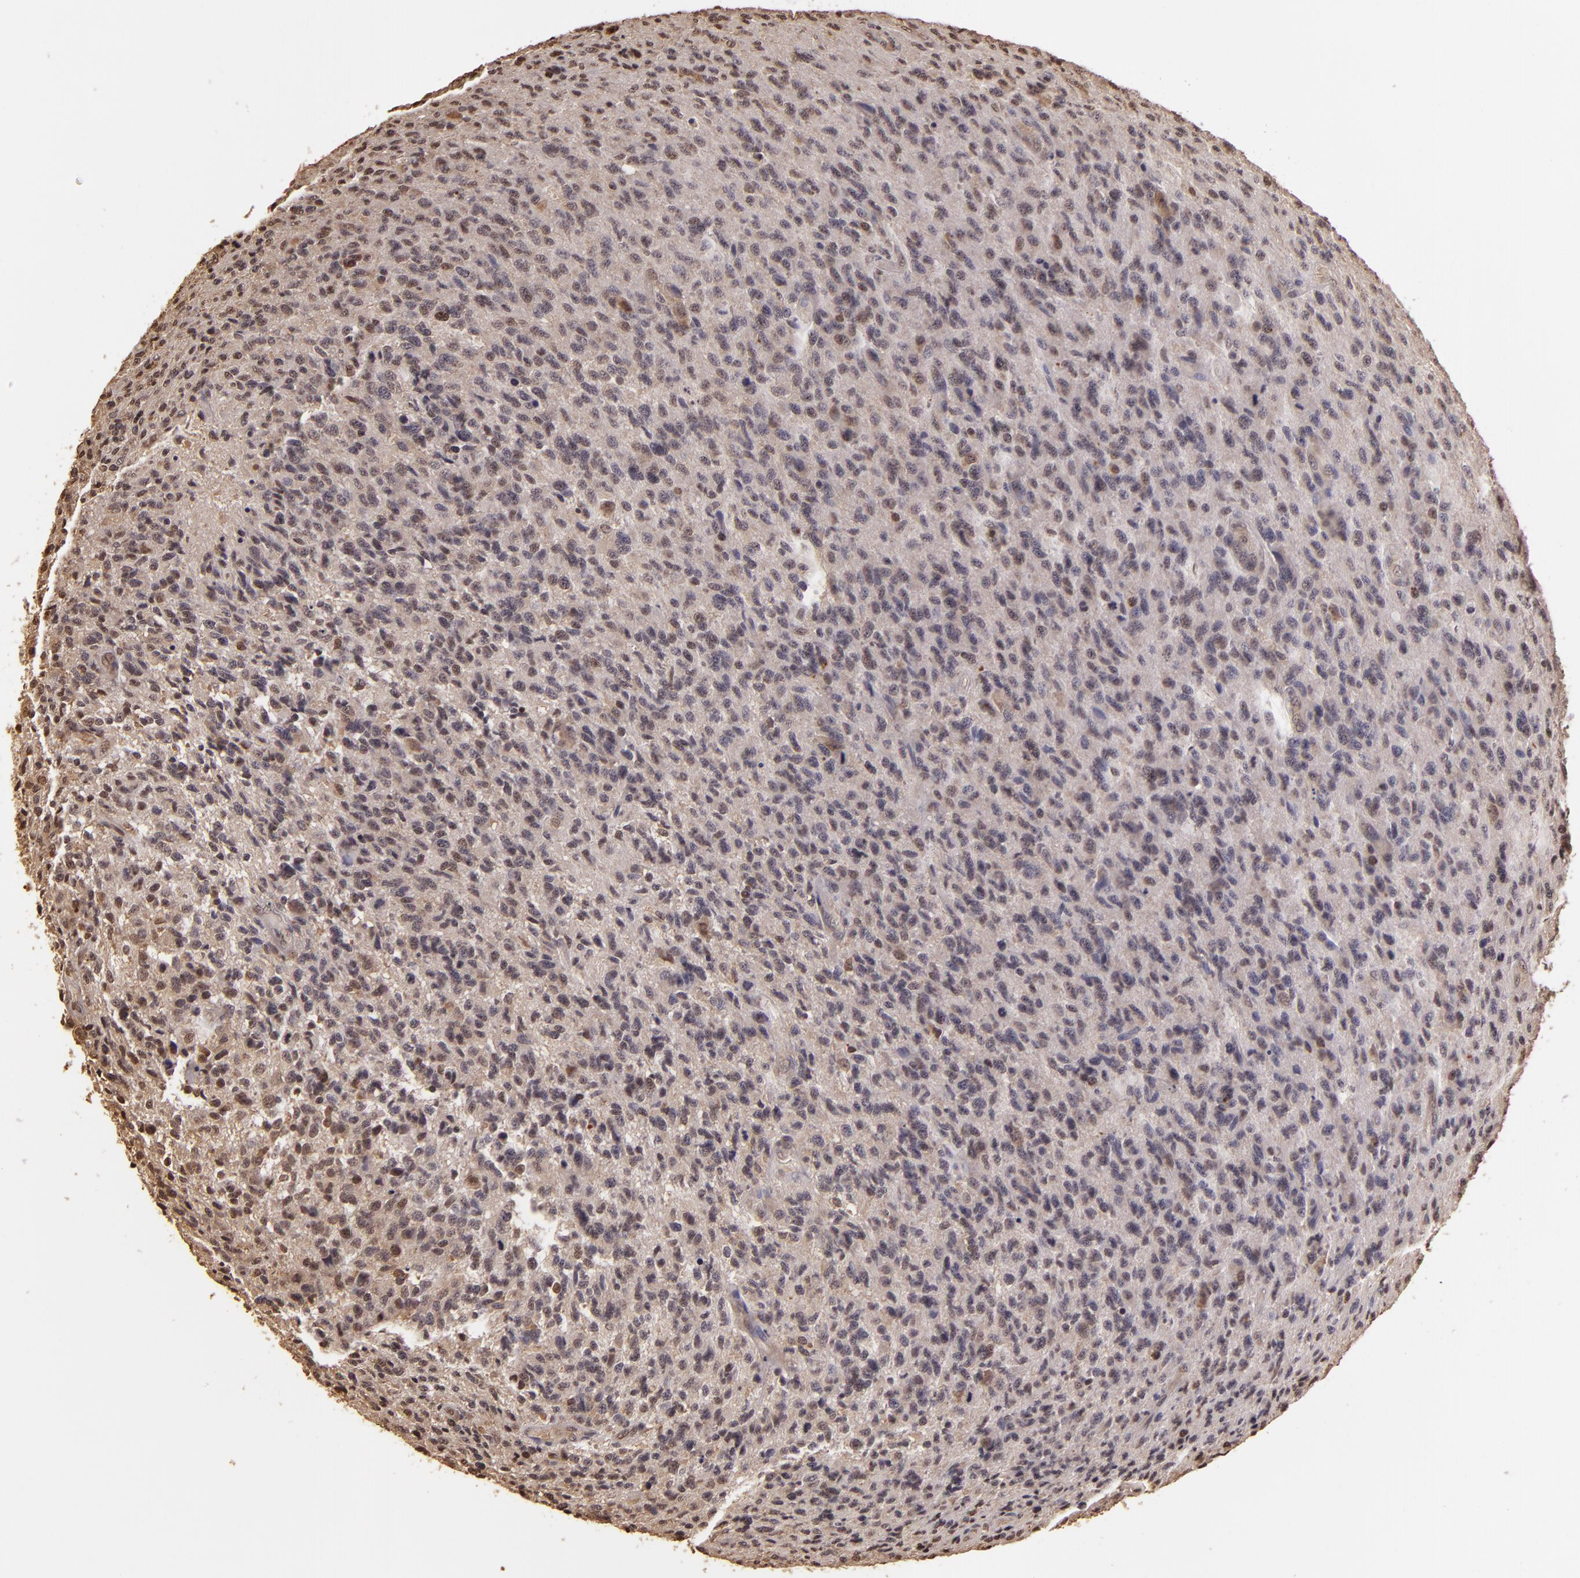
{"staining": {"intensity": "negative", "quantity": "none", "location": "none"}, "tissue": "glioma", "cell_type": "Tumor cells", "image_type": "cancer", "snomed": [{"axis": "morphology", "description": "Glioma, malignant, High grade"}, {"axis": "topography", "description": "Brain"}], "caption": "There is no significant expression in tumor cells of malignant glioma (high-grade).", "gene": "ARPC2", "patient": {"sex": "male", "age": 36}}